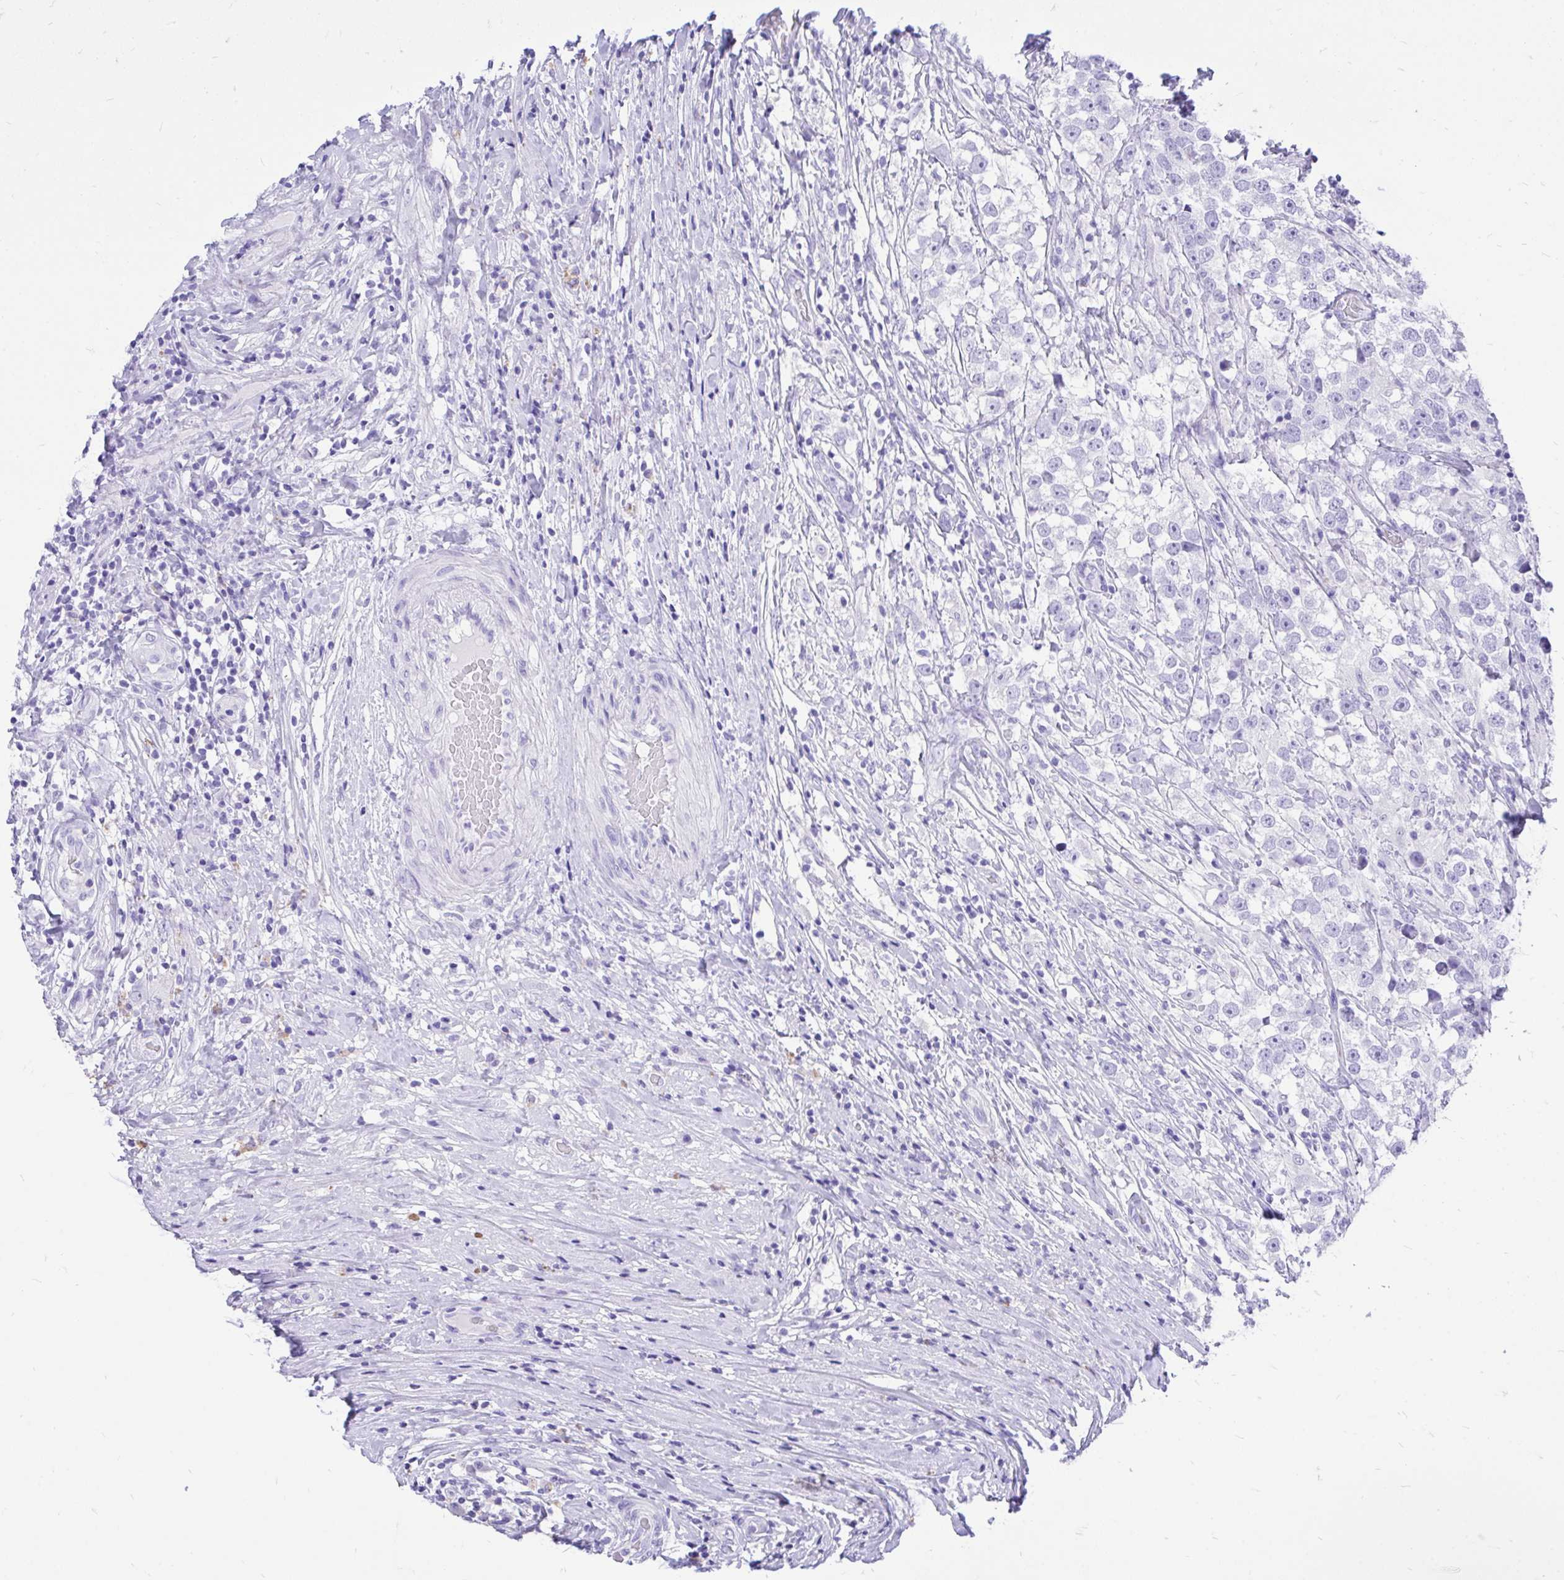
{"staining": {"intensity": "negative", "quantity": "none", "location": "none"}, "tissue": "testis cancer", "cell_type": "Tumor cells", "image_type": "cancer", "snomed": [{"axis": "morphology", "description": "Seminoma, NOS"}, {"axis": "topography", "description": "Testis"}], "caption": "Human seminoma (testis) stained for a protein using immunohistochemistry exhibits no expression in tumor cells.", "gene": "MON1A", "patient": {"sex": "male", "age": 46}}